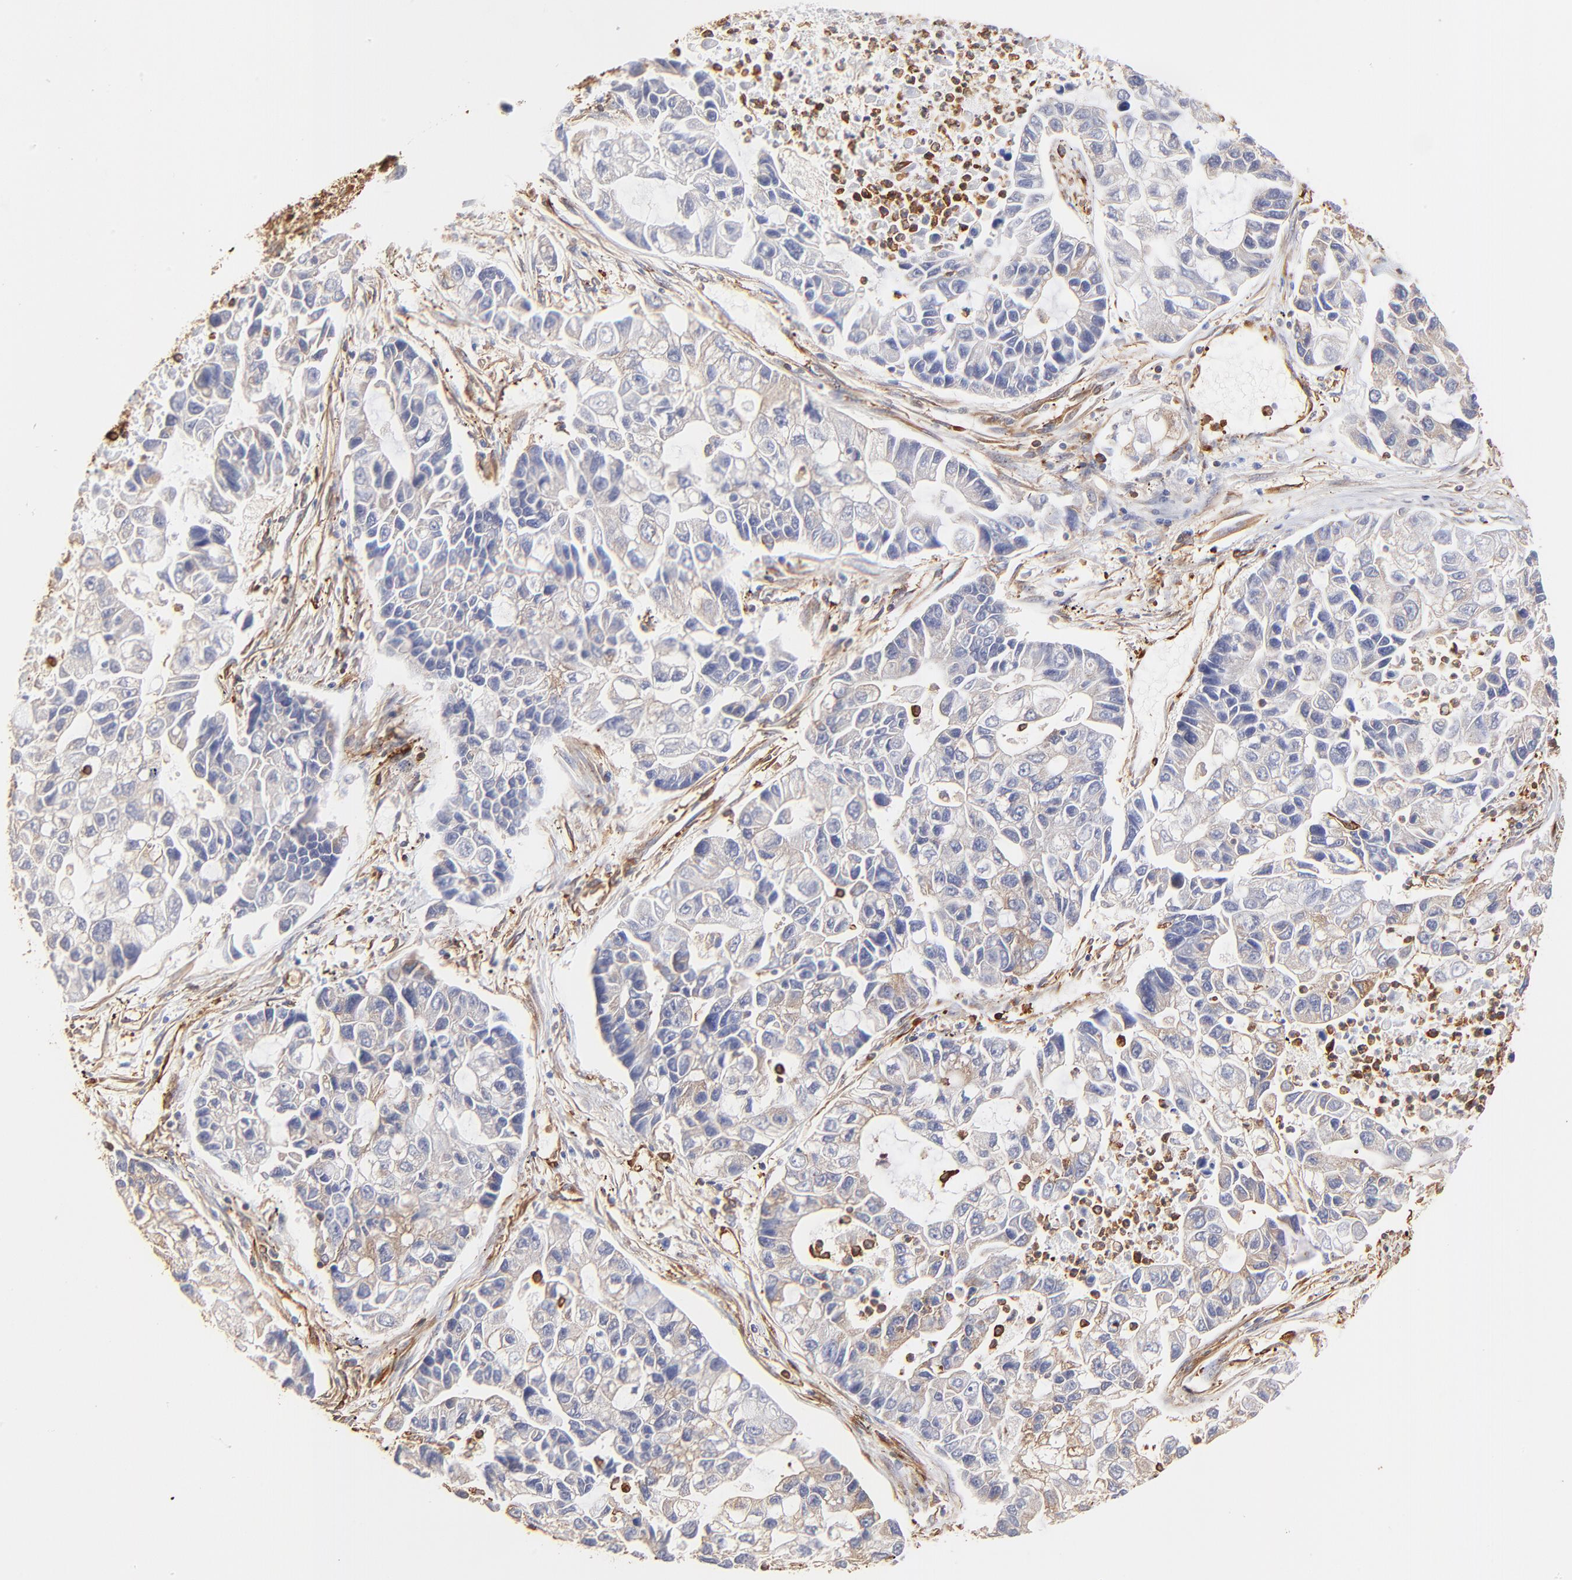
{"staining": {"intensity": "weak", "quantity": "<25%", "location": "cytoplasmic/membranous"}, "tissue": "lung cancer", "cell_type": "Tumor cells", "image_type": "cancer", "snomed": [{"axis": "morphology", "description": "Adenocarcinoma, NOS"}, {"axis": "topography", "description": "Lung"}], "caption": "IHC image of human lung adenocarcinoma stained for a protein (brown), which shows no expression in tumor cells.", "gene": "FLNA", "patient": {"sex": "female", "age": 51}}